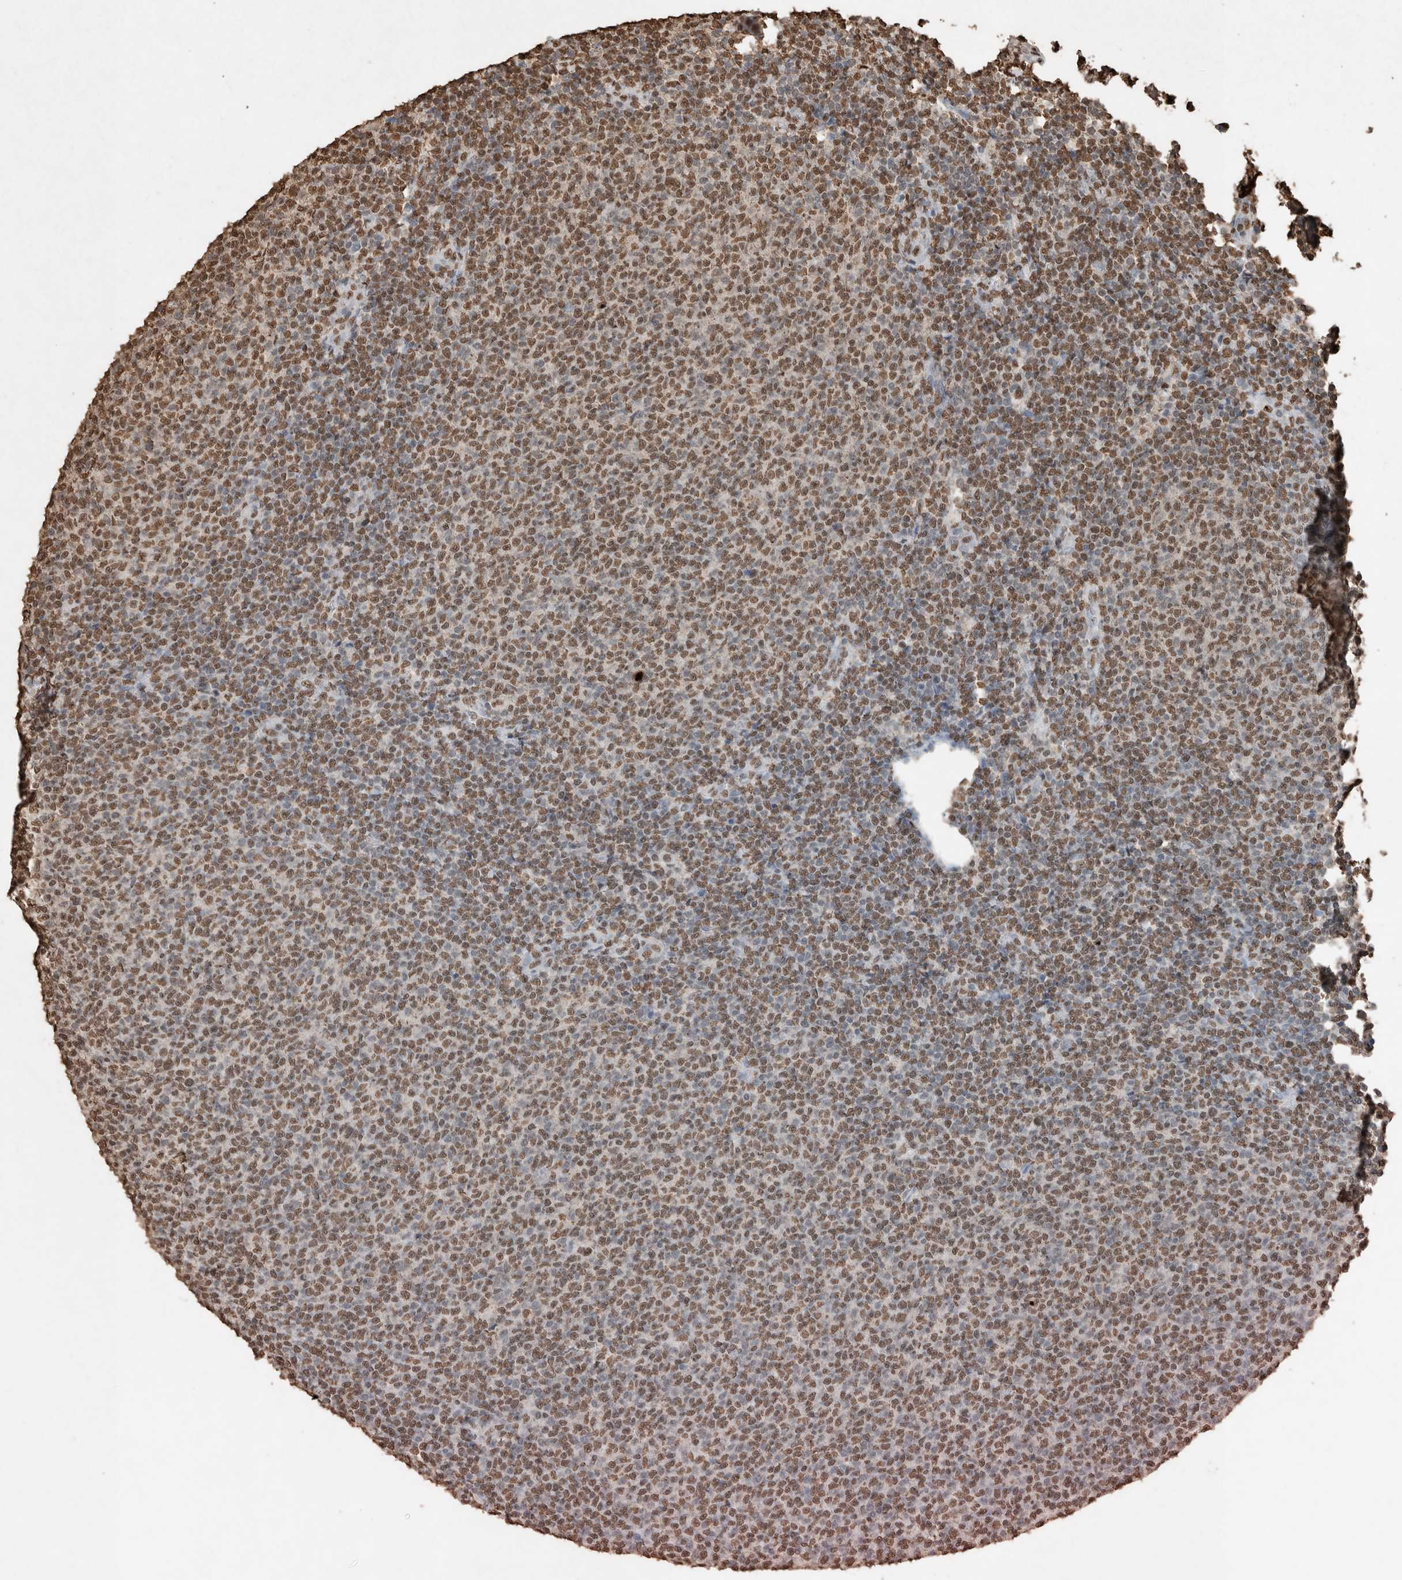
{"staining": {"intensity": "moderate", "quantity": ">75%", "location": "nuclear"}, "tissue": "lymphoma", "cell_type": "Tumor cells", "image_type": "cancer", "snomed": [{"axis": "morphology", "description": "Malignant lymphoma, non-Hodgkin's type, Low grade"}, {"axis": "topography", "description": "Lymph node"}], "caption": "Malignant lymphoma, non-Hodgkin's type (low-grade) stained with a brown dye reveals moderate nuclear positive staining in about >75% of tumor cells.", "gene": "FSTL3", "patient": {"sex": "male", "age": 66}}